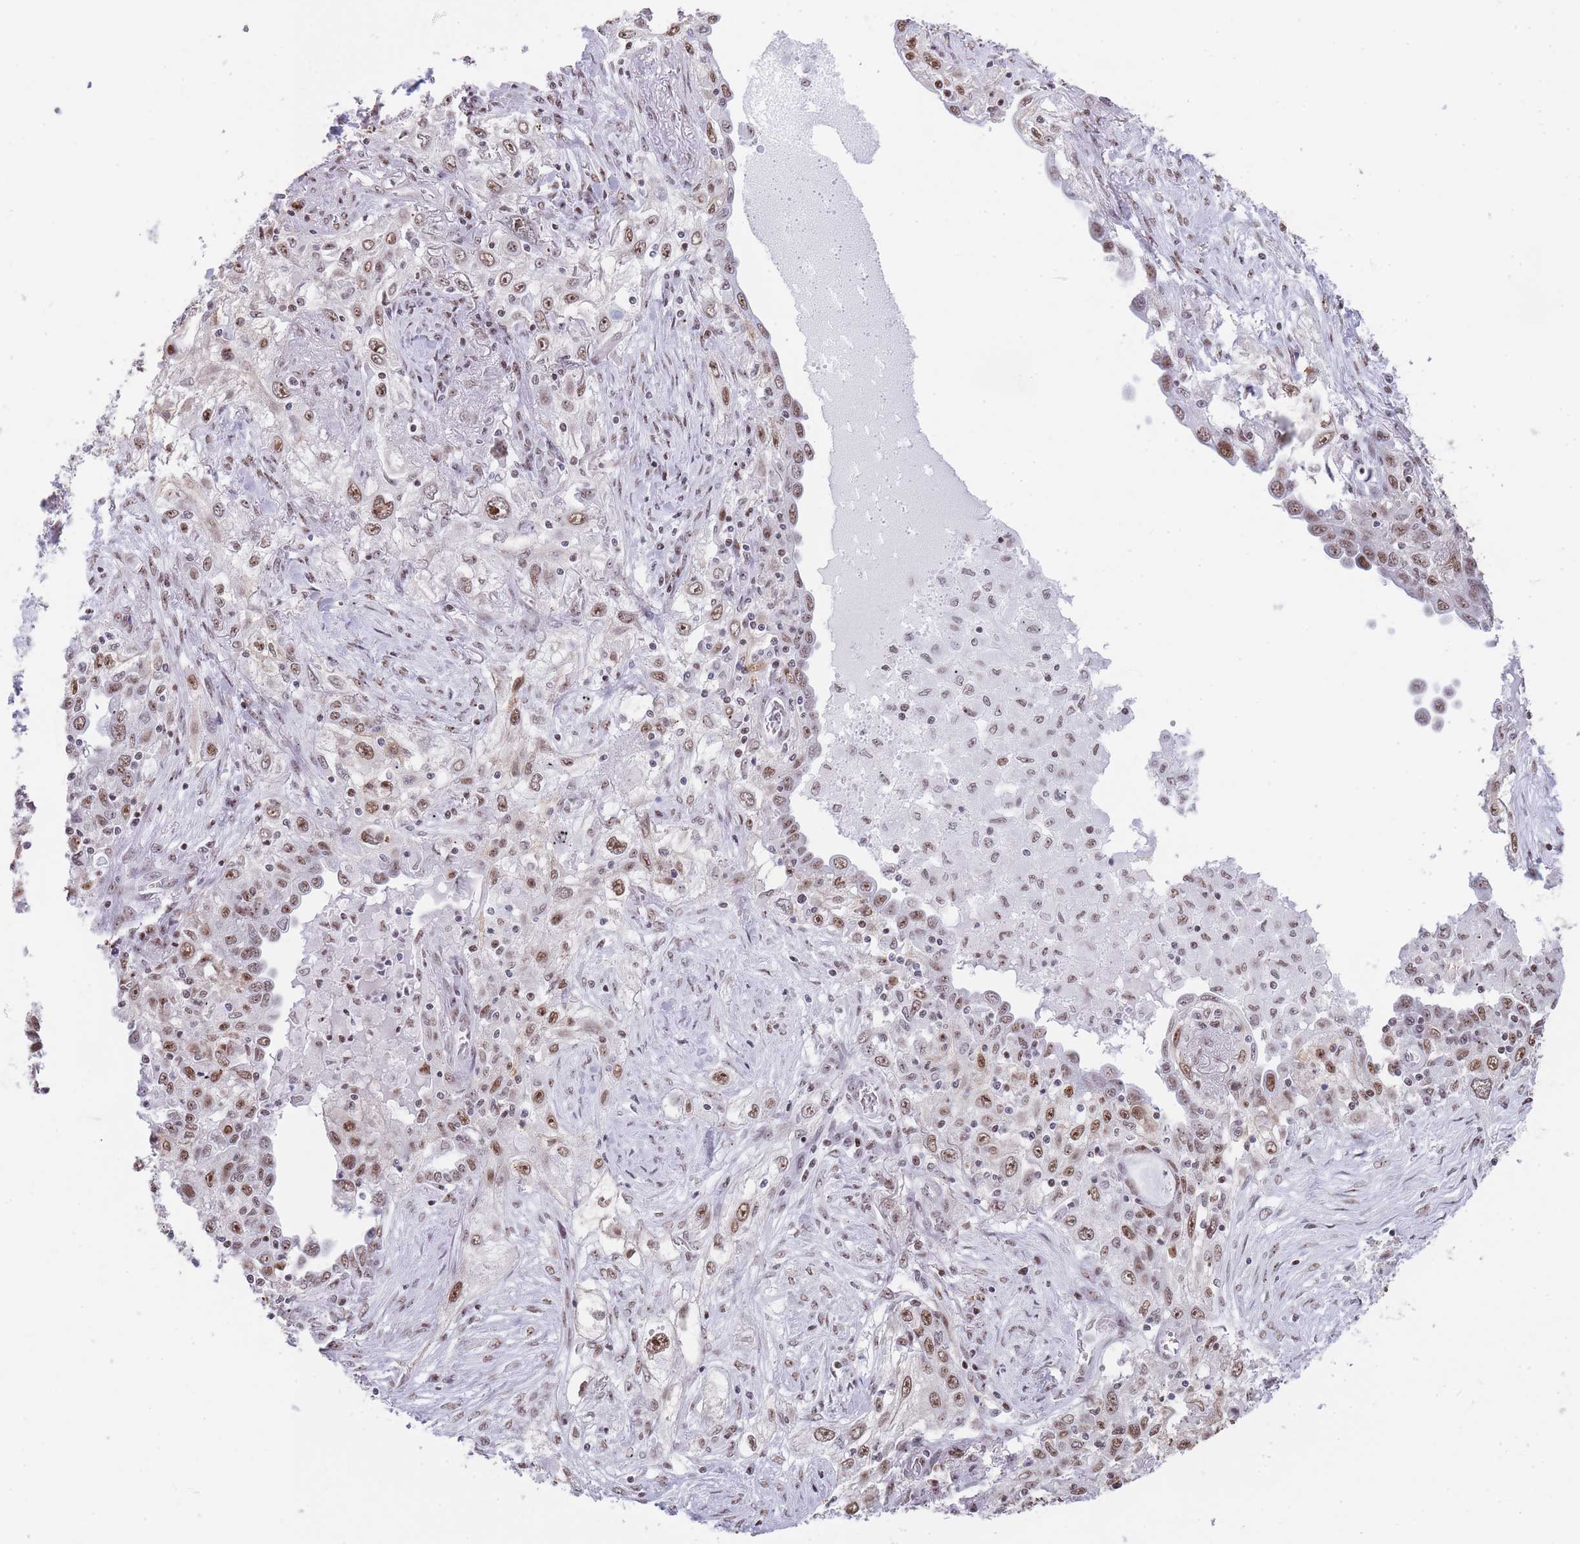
{"staining": {"intensity": "moderate", "quantity": "25%-75%", "location": "nuclear"}, "tissue": "lung cancer", "cell_type": "Tumor cells", "image_type": "cancer", "snomed": [{"axis": "morphology", "description": "Squamous cell carcinoma, NOS"}, {"axis": "topography", "description": "Lung"}], "caption": "Tumor cells exhibit moderate nuclear expression in approximately 25%-75% of cells in lung cancer (squamous cell carcinoma).", "gene": "EVC2", "patient": {"sex": "female", "age": 69}}